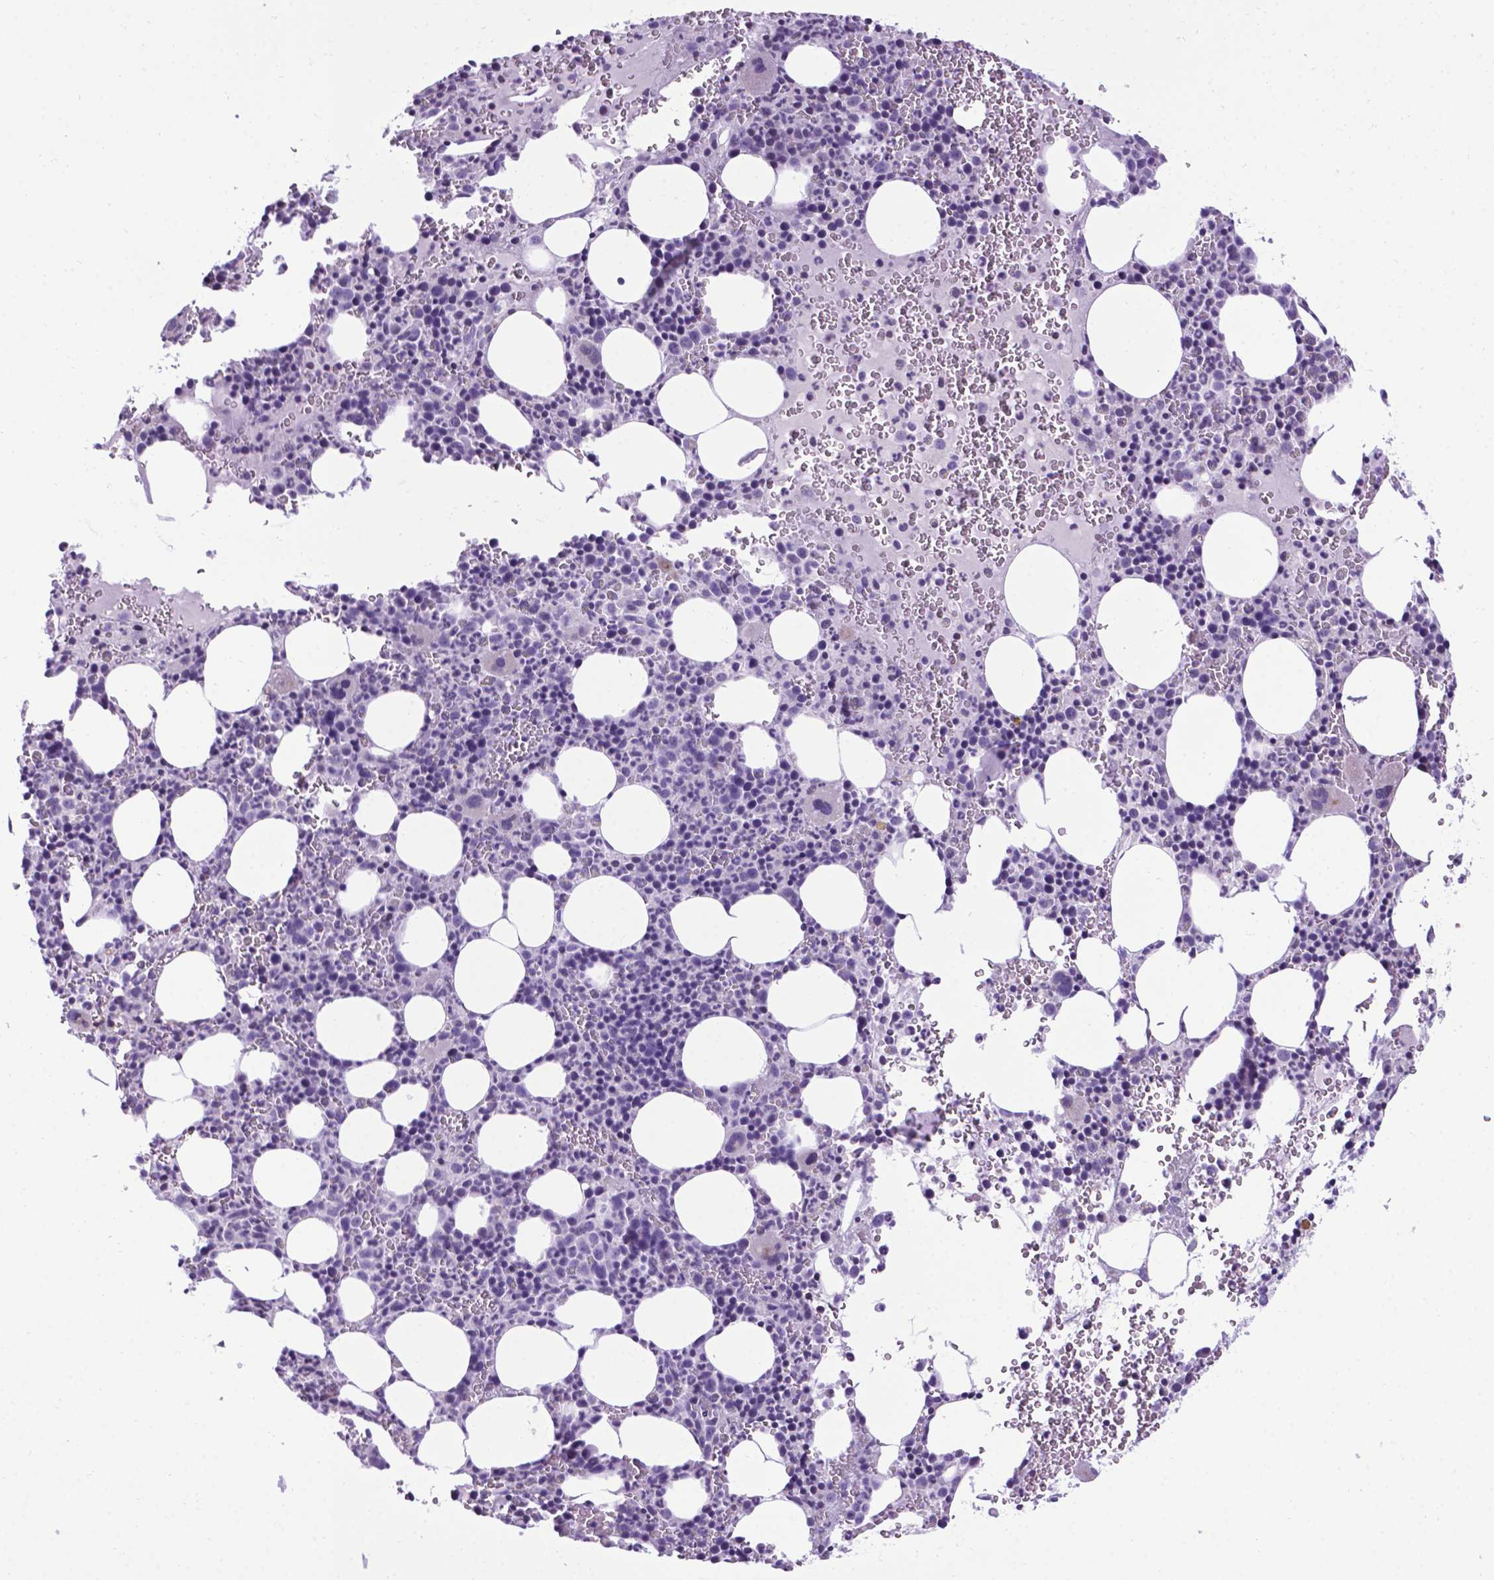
{"staining": {"intensity": "negative", "quantity": "none", "location": "none"}, "tissue": "bone marrow", "cell_type": "Hematopoietic cells", "image_type": "normal", "snomed": [{"axis": "morphology", "description": "Normal tissue, NOS"}, {"axis": "topography", "description": "Bone marrow"}], "caption": "This is an IHC photomicrograph of benign bone marrow. There is no expression in hematopoietic cells.", "gene": "POU3F3", "patient": {"sex": "male", "age": 63}}